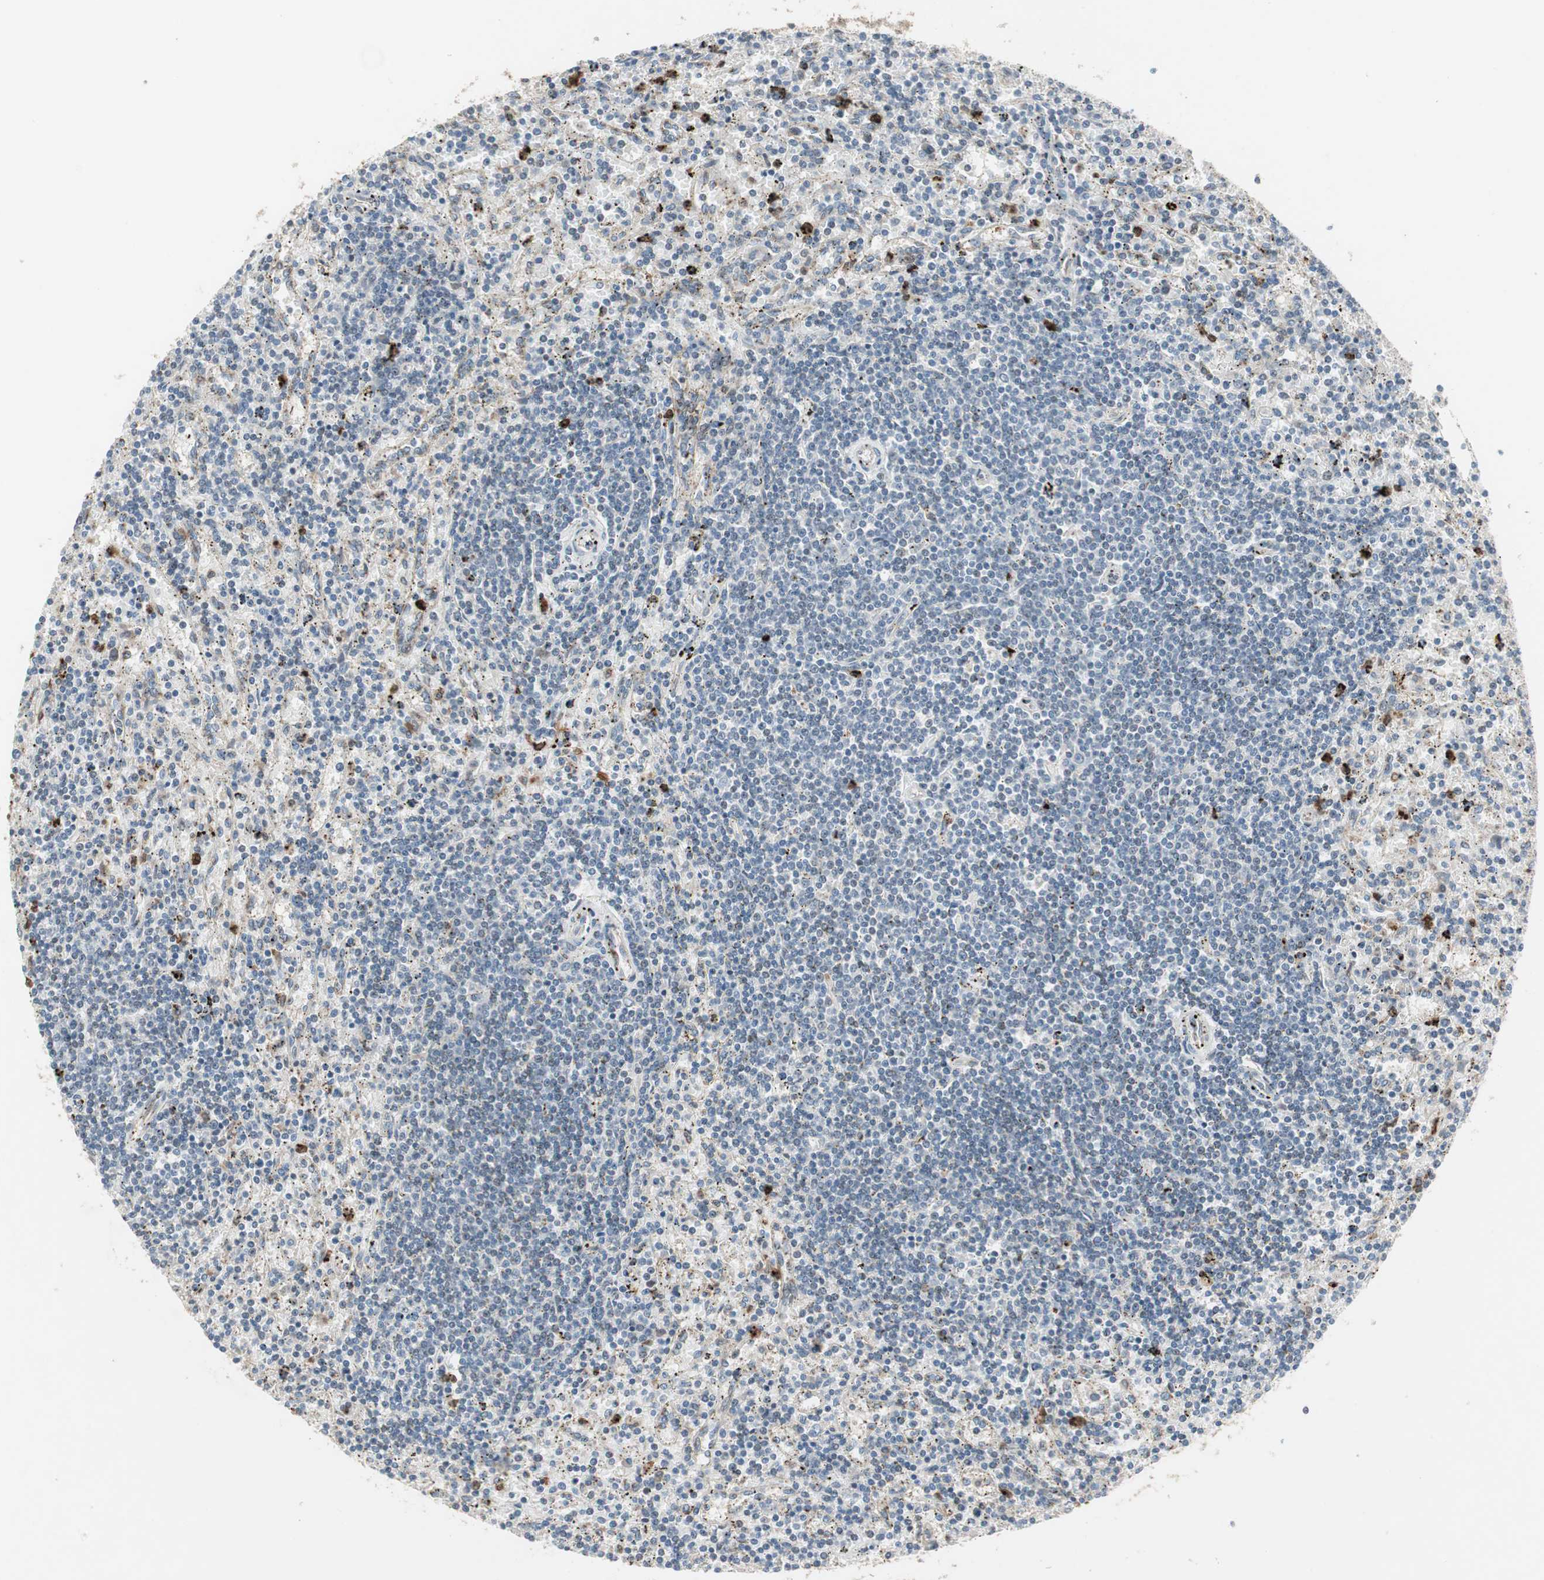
{"staining": {"intensity": "negative", "quantity": "none", "location": "none"}, "tissue": "lymphoma", "cell_type": "Tumor cells", "image_type": "cancer", "snomed": [{"axis": "morphology", "description": "Malignant lymphoma, non-Hodgkin's type, Low grade"}, {"axis": "topography", "description": "Spleen"}], "caption": "Low-grade malignant lymphoma, non-Hodgkin's type was stained to show a protein in brown. There is no significant positivity in tumor cells.", "gene": "SNX4", "patient": {"sex": "male", "age": 76}}